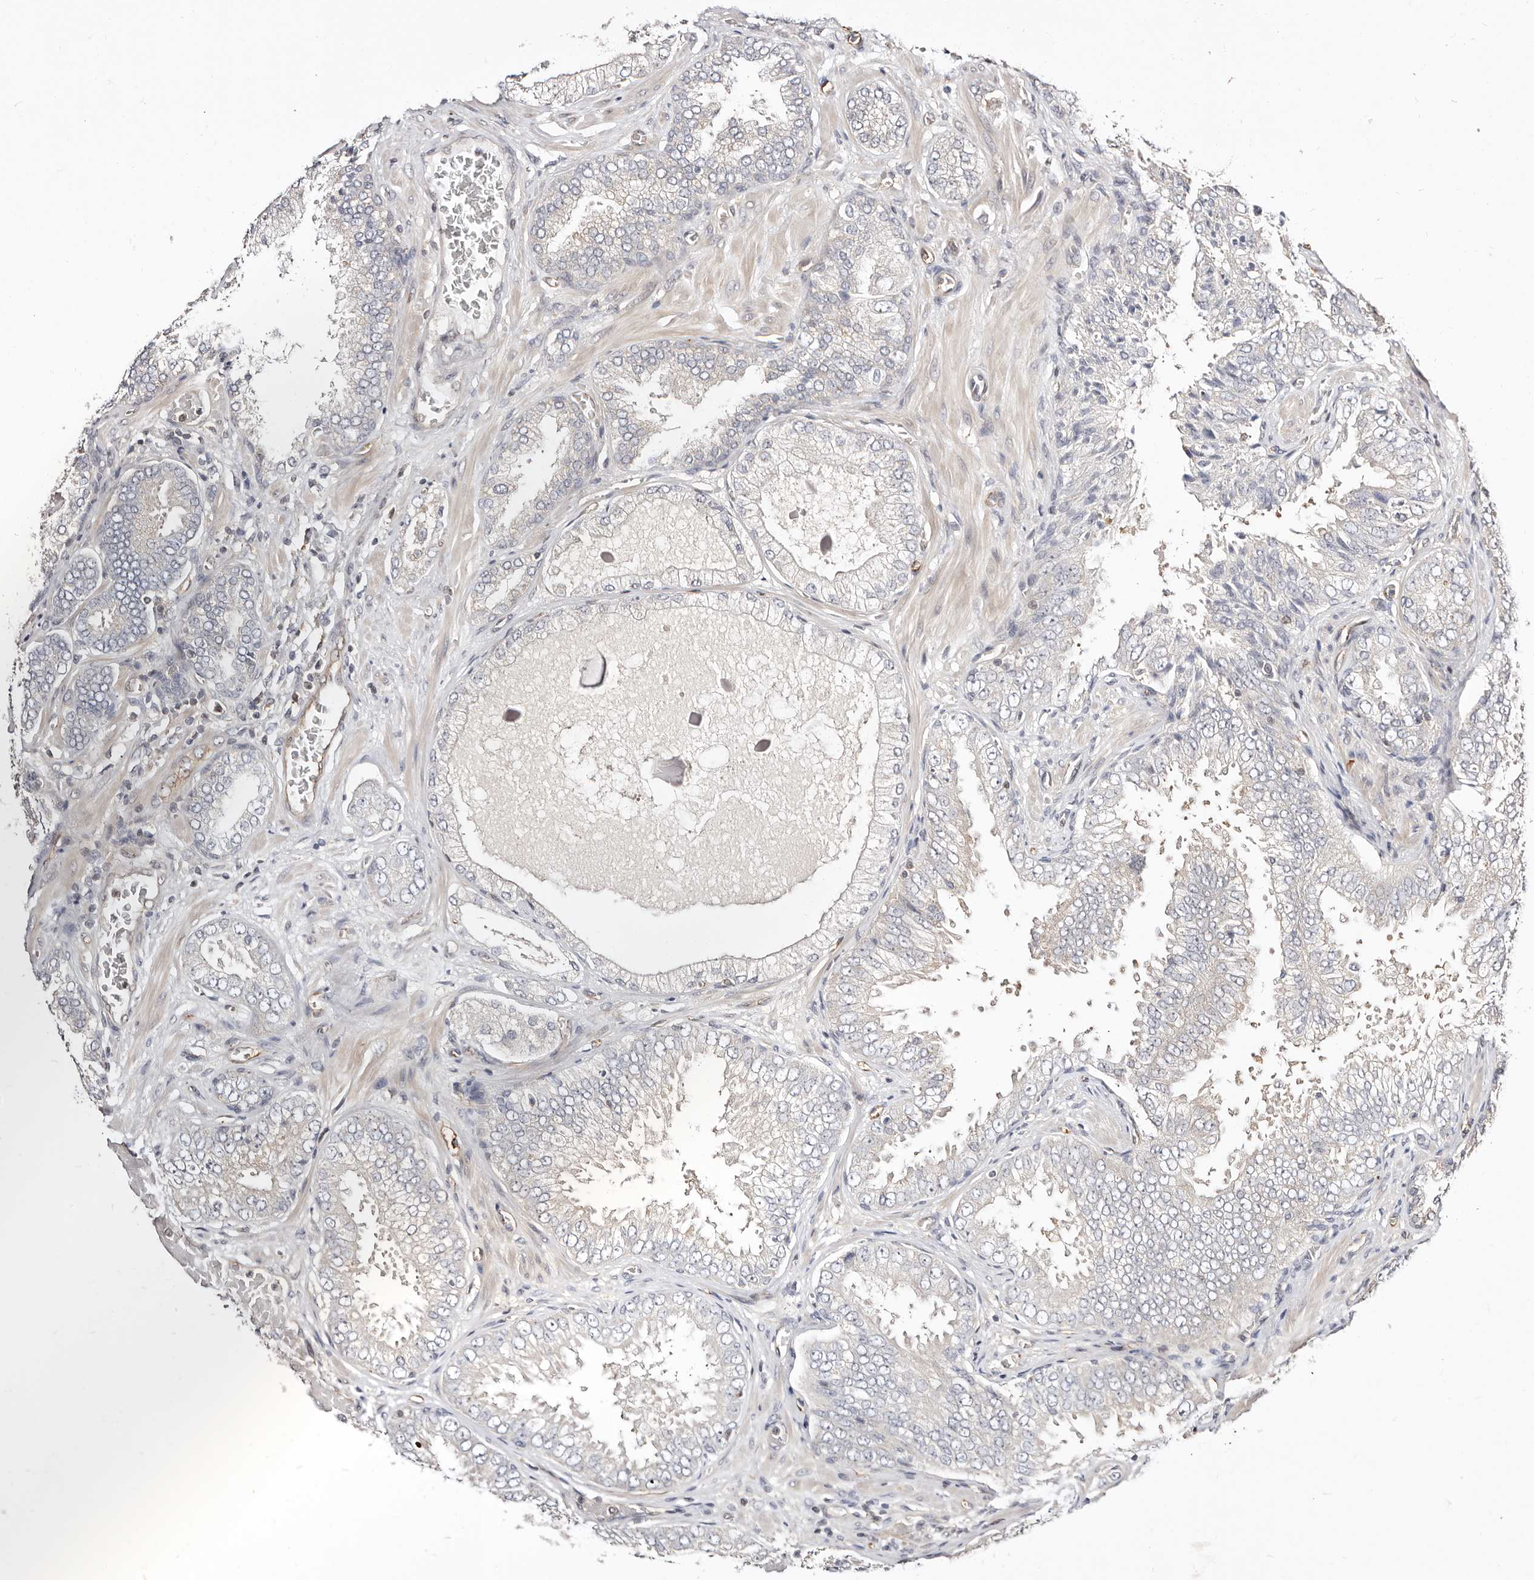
{"staining": {"intensity": "weak", "quantity": "<25%", "location": "cytoplasmic/membranous"}, "tissue": "prostate cancer", "cell_type": "Tumor cells", "image_type": "cancer", "snomed": [{"axis": "morphology", "description": "Adenocarcinoma, High grade"}, {"axis": "topography", "description": "Prostate"}], "caption": "Immunohistochemistry micrograph of prostate cancer (adenocarcinoma (high-grade)) stained for a protein (brown), which shows no staining in tumor cells. (DAB immunohistochemistry, high magnification).", "gene": "STAT5A", "patient": {"sex": "male", "age": 58}}